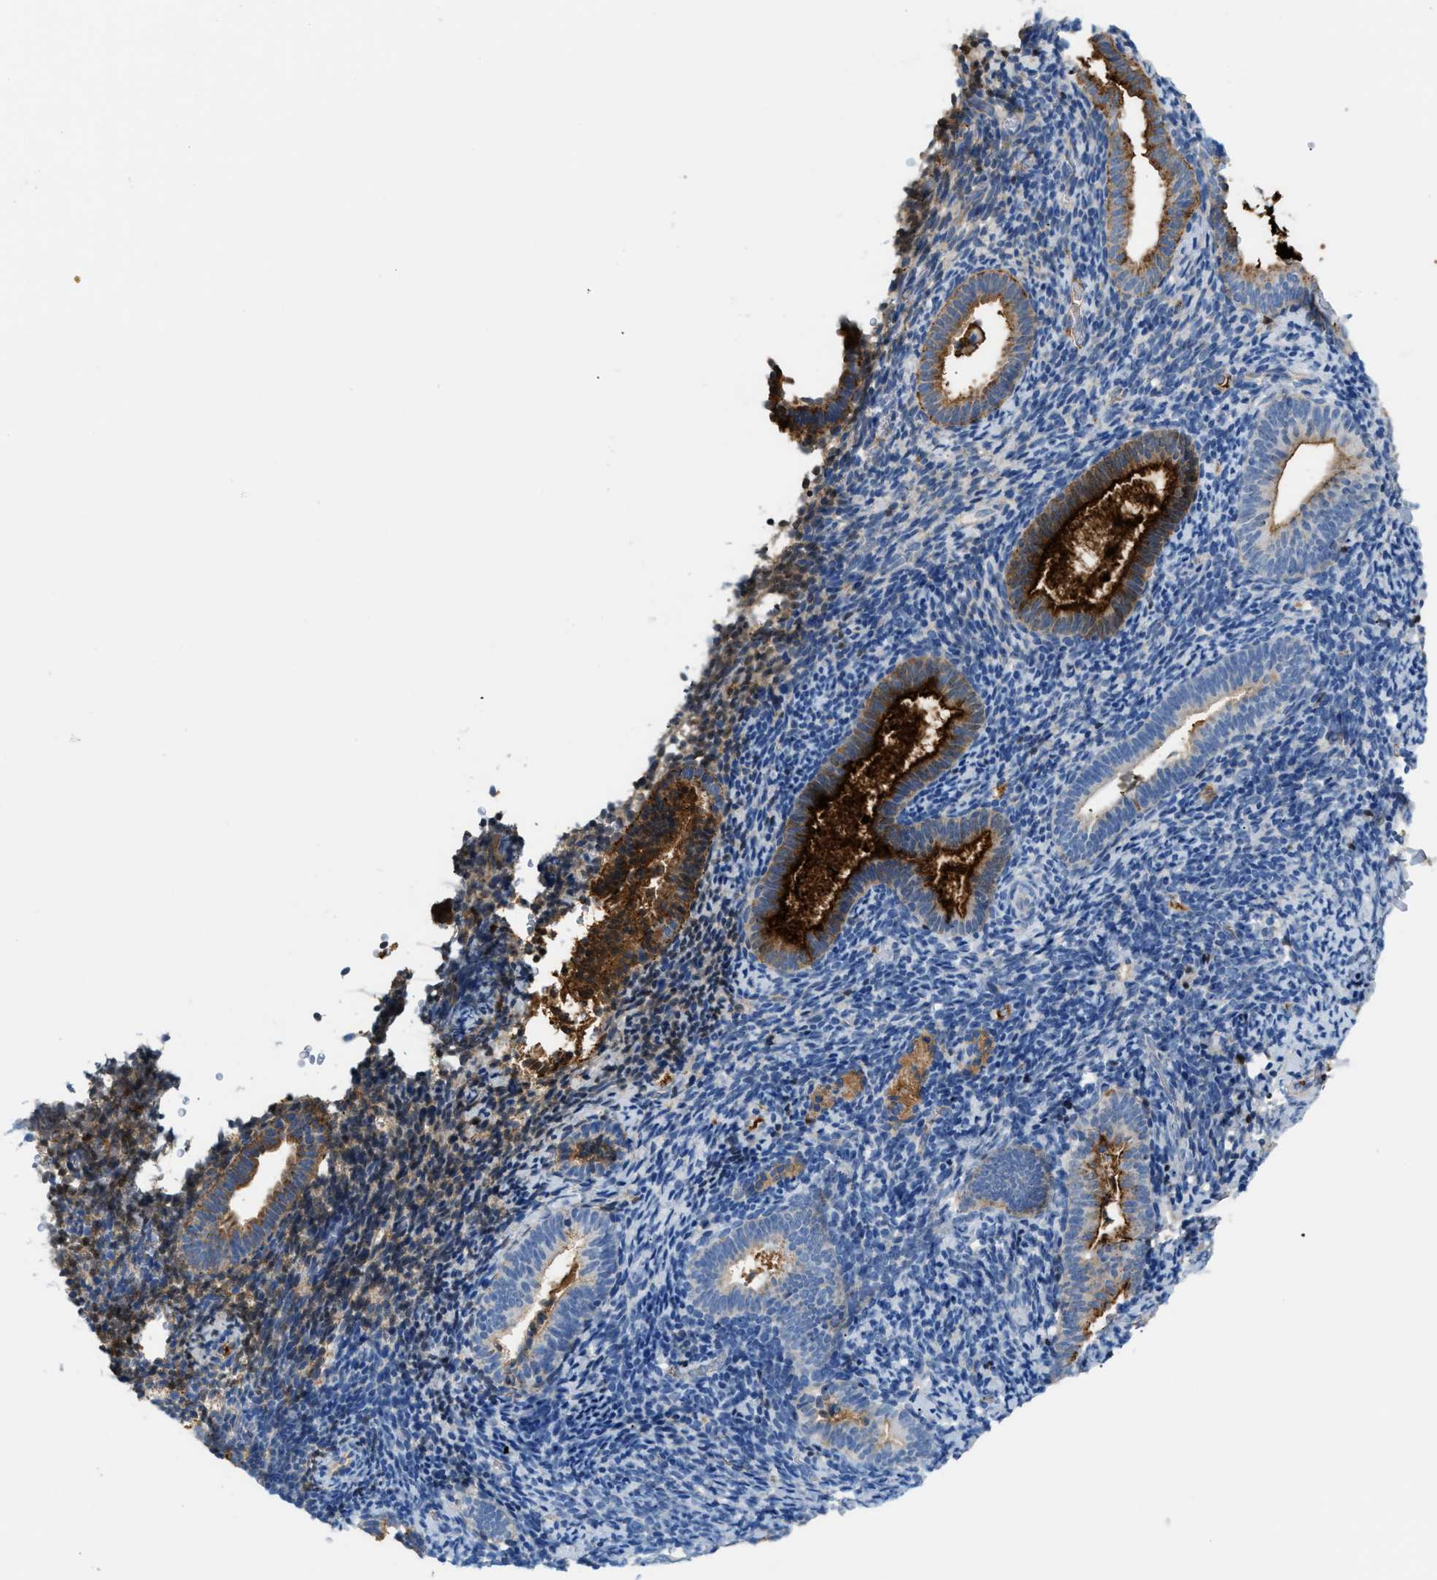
{"staining": {"intensity": "weak", "quantity": "<25%", "location": "cytoplasmic/membranous"}, "tissue": "endometrium", "cell_type": "Cells in endometrial stroma", "image_type": "normal", "snomed": [{"axis": "morphology", "description": "Normal tissue, NOS"}, {"axis": "topography", "description": "Endometrium"}], "caption": "Image shows no protein positivity in cells in endometrial stroma of normal endometrium. Brightfield microscopy of immunohistochemistry (IHC) stained with DAB (3,3'-diaminobenzidine) (brown) and hematoxylin (blue), captured at high magnification.", "gene": "CFI", "patient": {"sex": "female", "age": 51}}